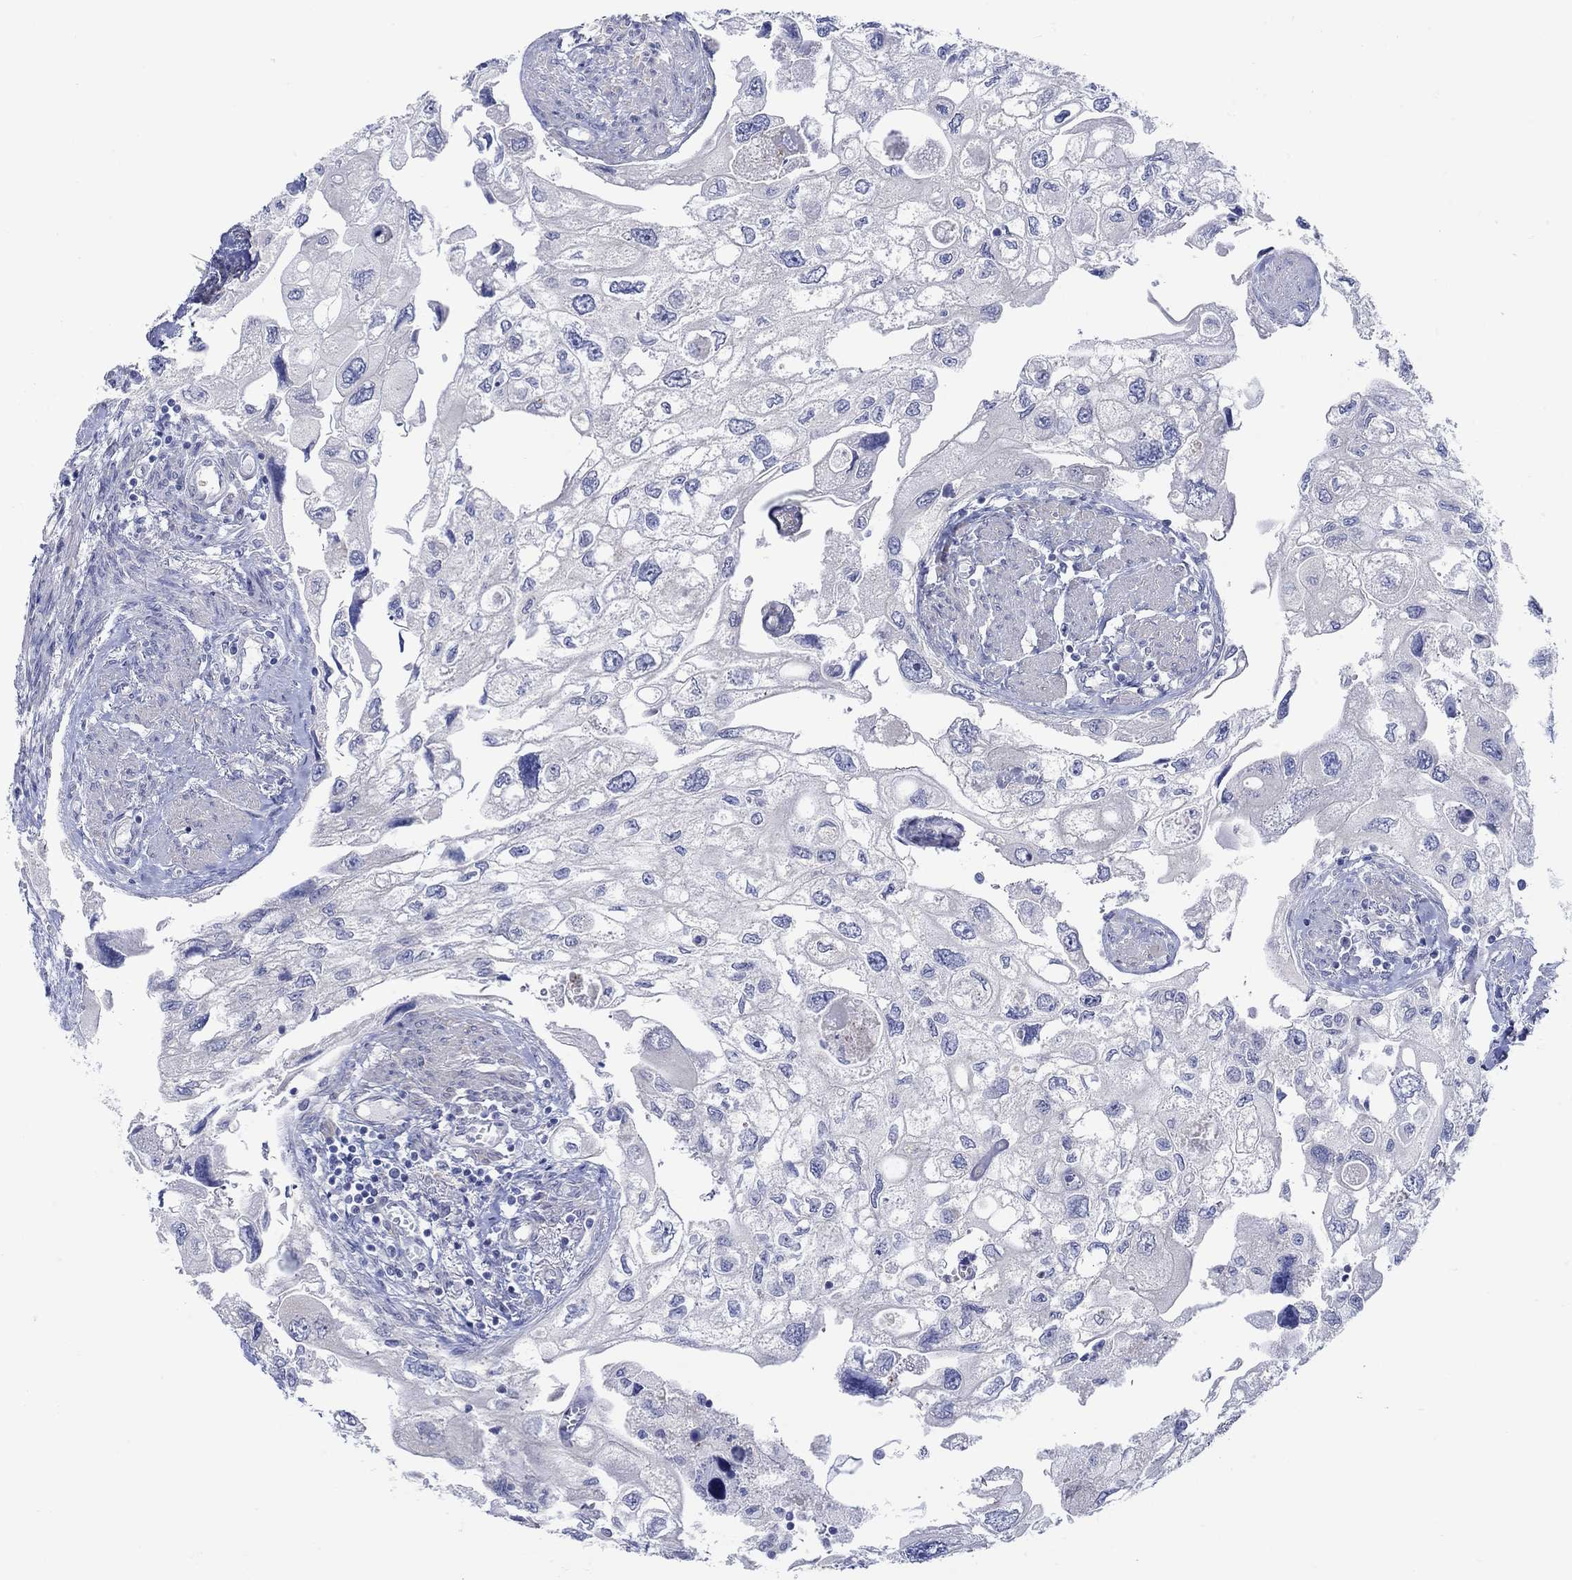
{"staining": {"intensity": "negative", "quantity": "none", "location": "none"}, "tissue": "urothelial cancer", "cell_type": "Tumor cells", "image_type": "cancer", "snomed": [{"axis": "morphology", "description": "Urothelial carcinoma, High grade"}, {"axis": "topography", "description": "Urinary bladder"}], "caption": "Immunohistochemistry histopathology image of neoplastic tissue: human urothelial cancer stained with DAB (3,3'-diaminobenzidine) reveals no significant protein staining in tumor cells.", "gene": "KRT222", "patient": {"sex": "male", "age": 59}}